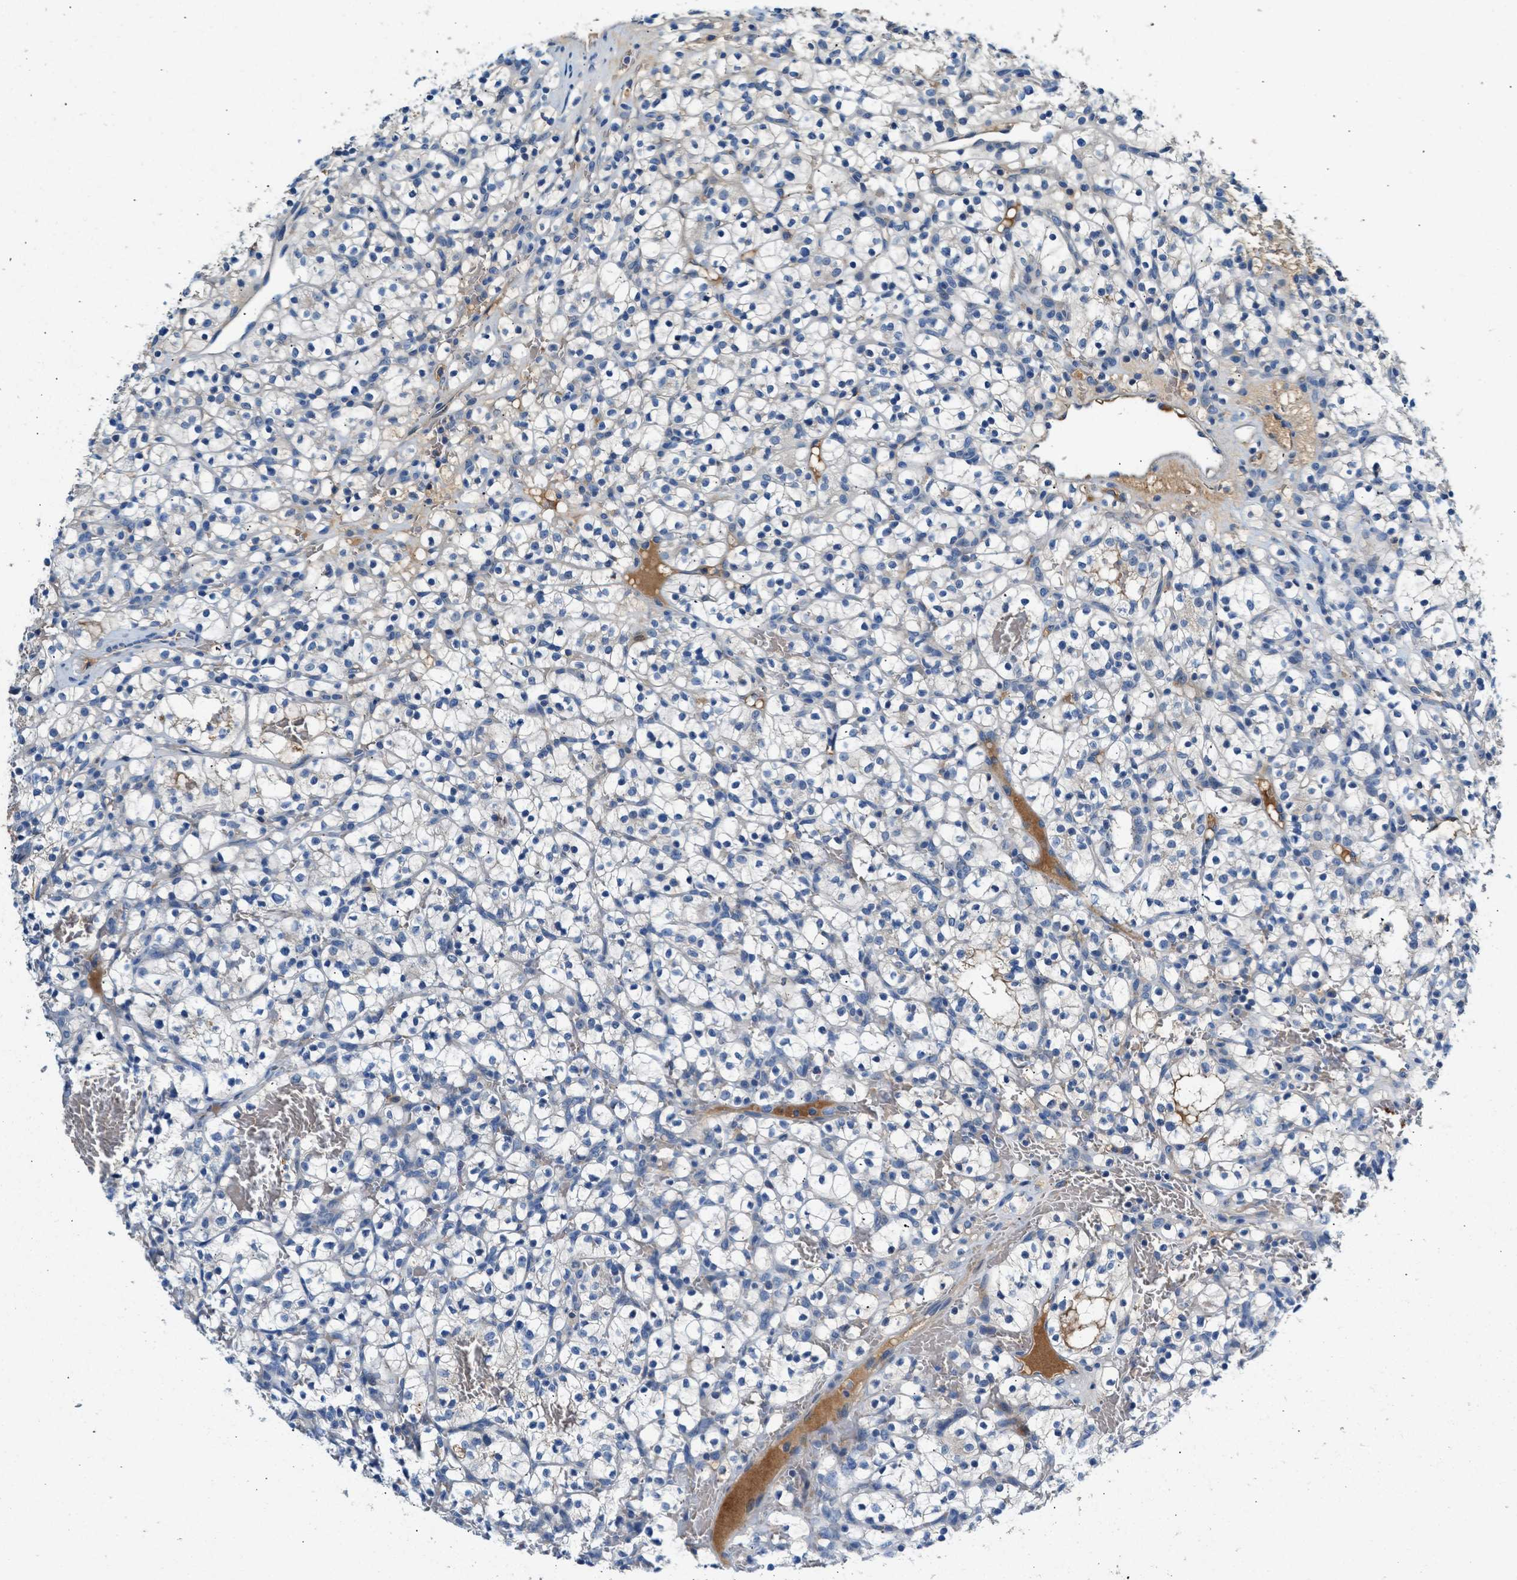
{"staining": {"intensity": "negative", "quantity": "none", "location": "none"}, "tissue": "renal cancer", "cell_type": "Tumor cells", "image_type": "cancer", "snomed": [{"axis": "morphology", "description": "Adenocarcinoma, NOS"}, {"axis": "topography", "description": "Kidney"}], "caption": "Tumor cells are negative for brown protein staining in adenocarcinoma (renal). (Stains: DAB (3,3'-diaminobenzidine) immunohistochemistry (IHC) with hematoxylin counter stain, Microscopy: brightfield microscopy at high magnification).", "gene": "RWDD2B", "patient": {"sex": "female", "age": 57}}